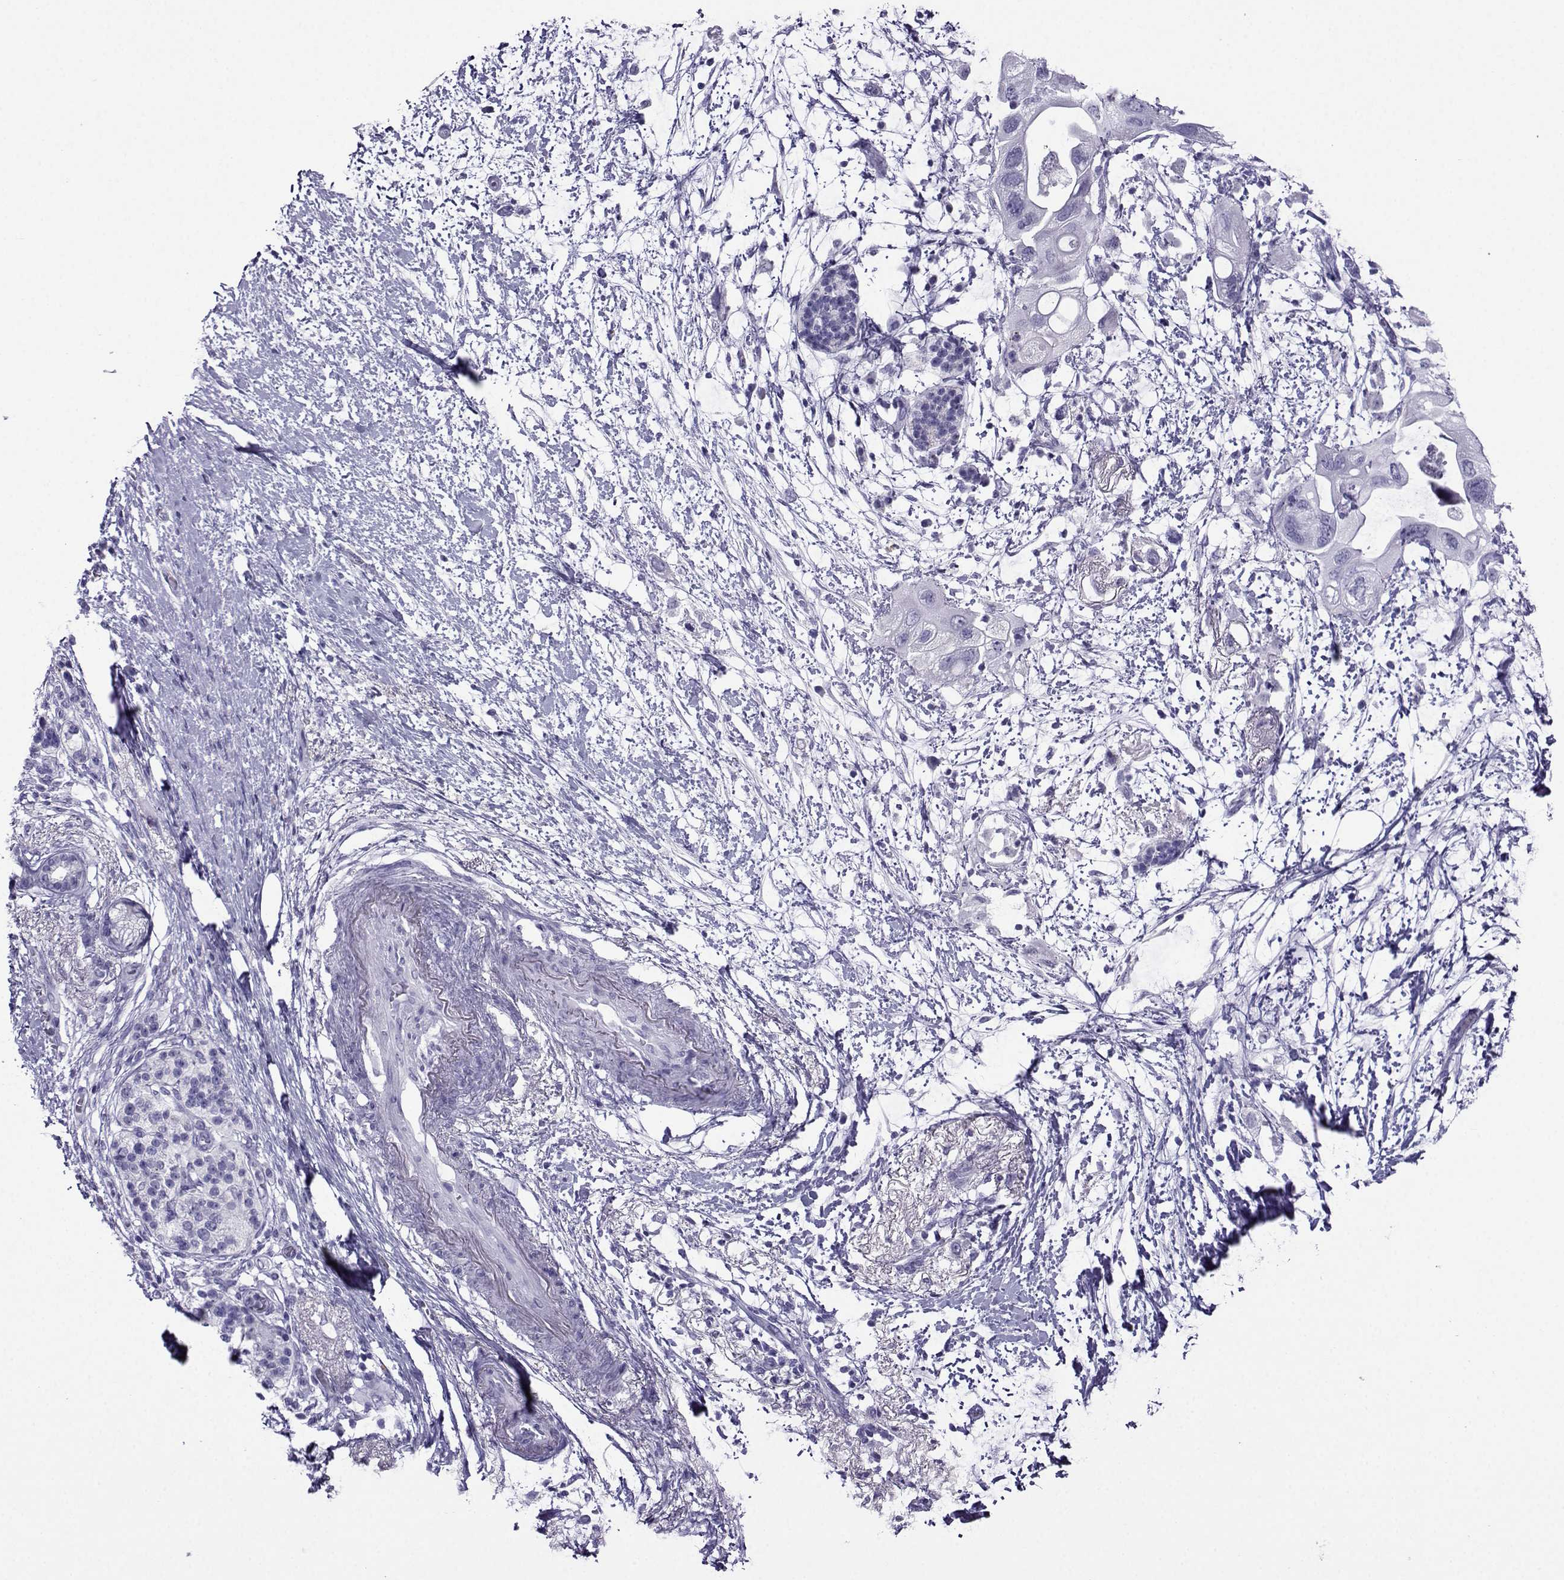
{"staining": {"intensity": "negative", "quantity": "none", "location": "none"}, "tissue": "pancreatic cancer", "cell_type": "Tumor cells", "image_type": "cancer", "snomed": [{"axis": "morphology", "description": "Adenocarcinoma, NOS"}, {"axis": "topography", "description": "Pancreas"}], "caption": "An IHC histopathology image of pancreatic adenocarcinoma is shown. There is no staining in tumor cells of pancreatic adenocarcinoma. Brightfield microscopy of immunohistochemistry (IHC) stained with DAB (3,3'-diaminobenzidine) (brown) and hematoxylin (blue), captured at high magnification.", "gene": "CRYBB1", "patient": {"sex": "female", "age": 72}}